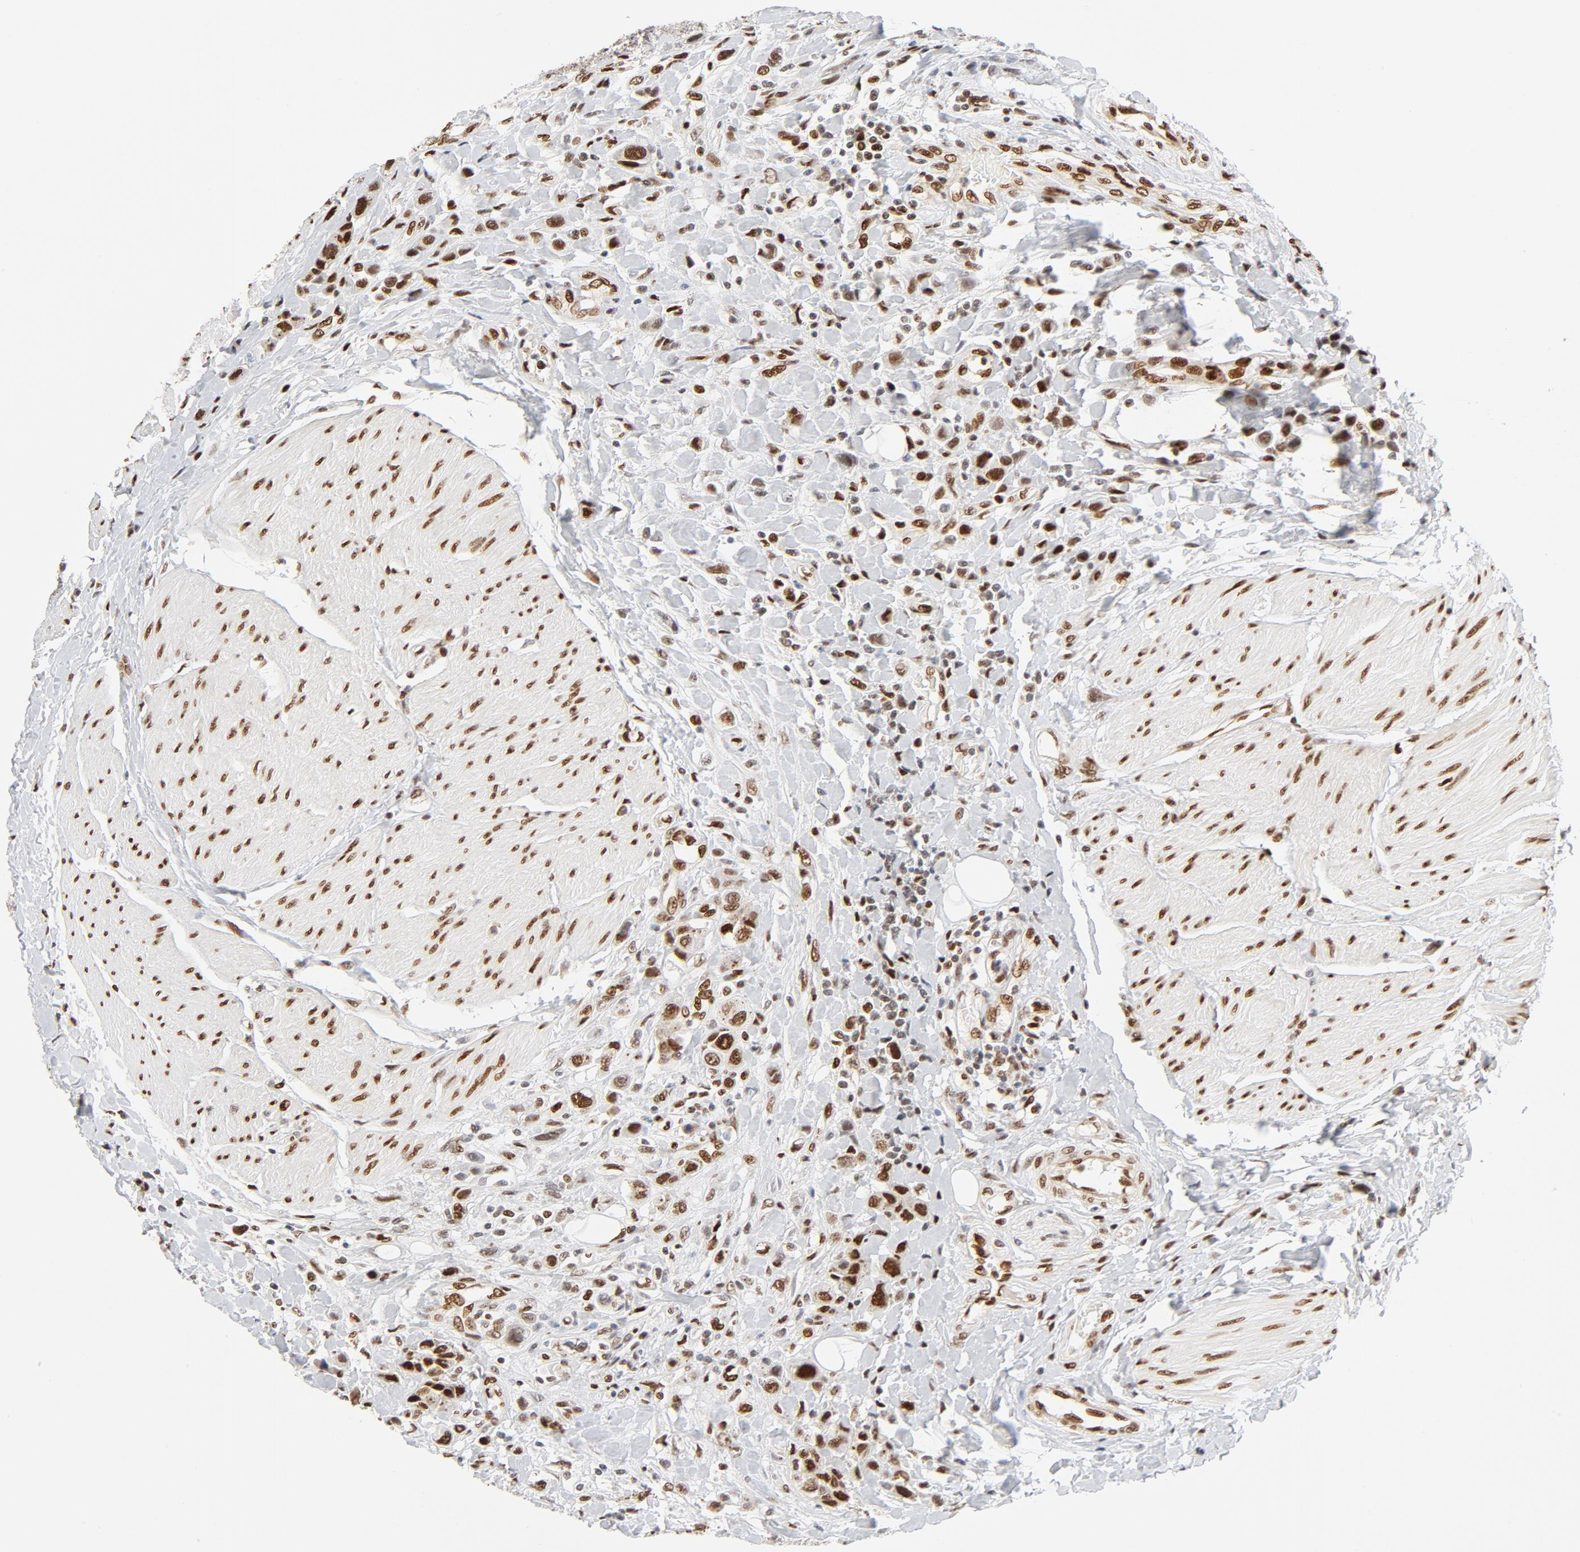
{"staining": {"intensity": "moderate", "quantity": ">75%", "location": "nuclear"}, "tissue": "urothelial cancer", "cell_type": "Tumor cells", "image_type": "cancer", "snomed": [{"axis": "morphology", "description": "Urothelial carcinoma, High grade"}, {"axis": "topography", "description": "Urinary bladder"}], "caption": "High-magnification brightfield microscopy of urothelial cancer stained with DAB (3,3'-diaminobenzidine) (brown) and counterstained with hematoxylin (blue). tumor cells exhibit moderate nuclear positivity is appreciated in approximately>75% of cells.", "gene": "MEF2A", "patient": {"sex": "male", "age": 50}}